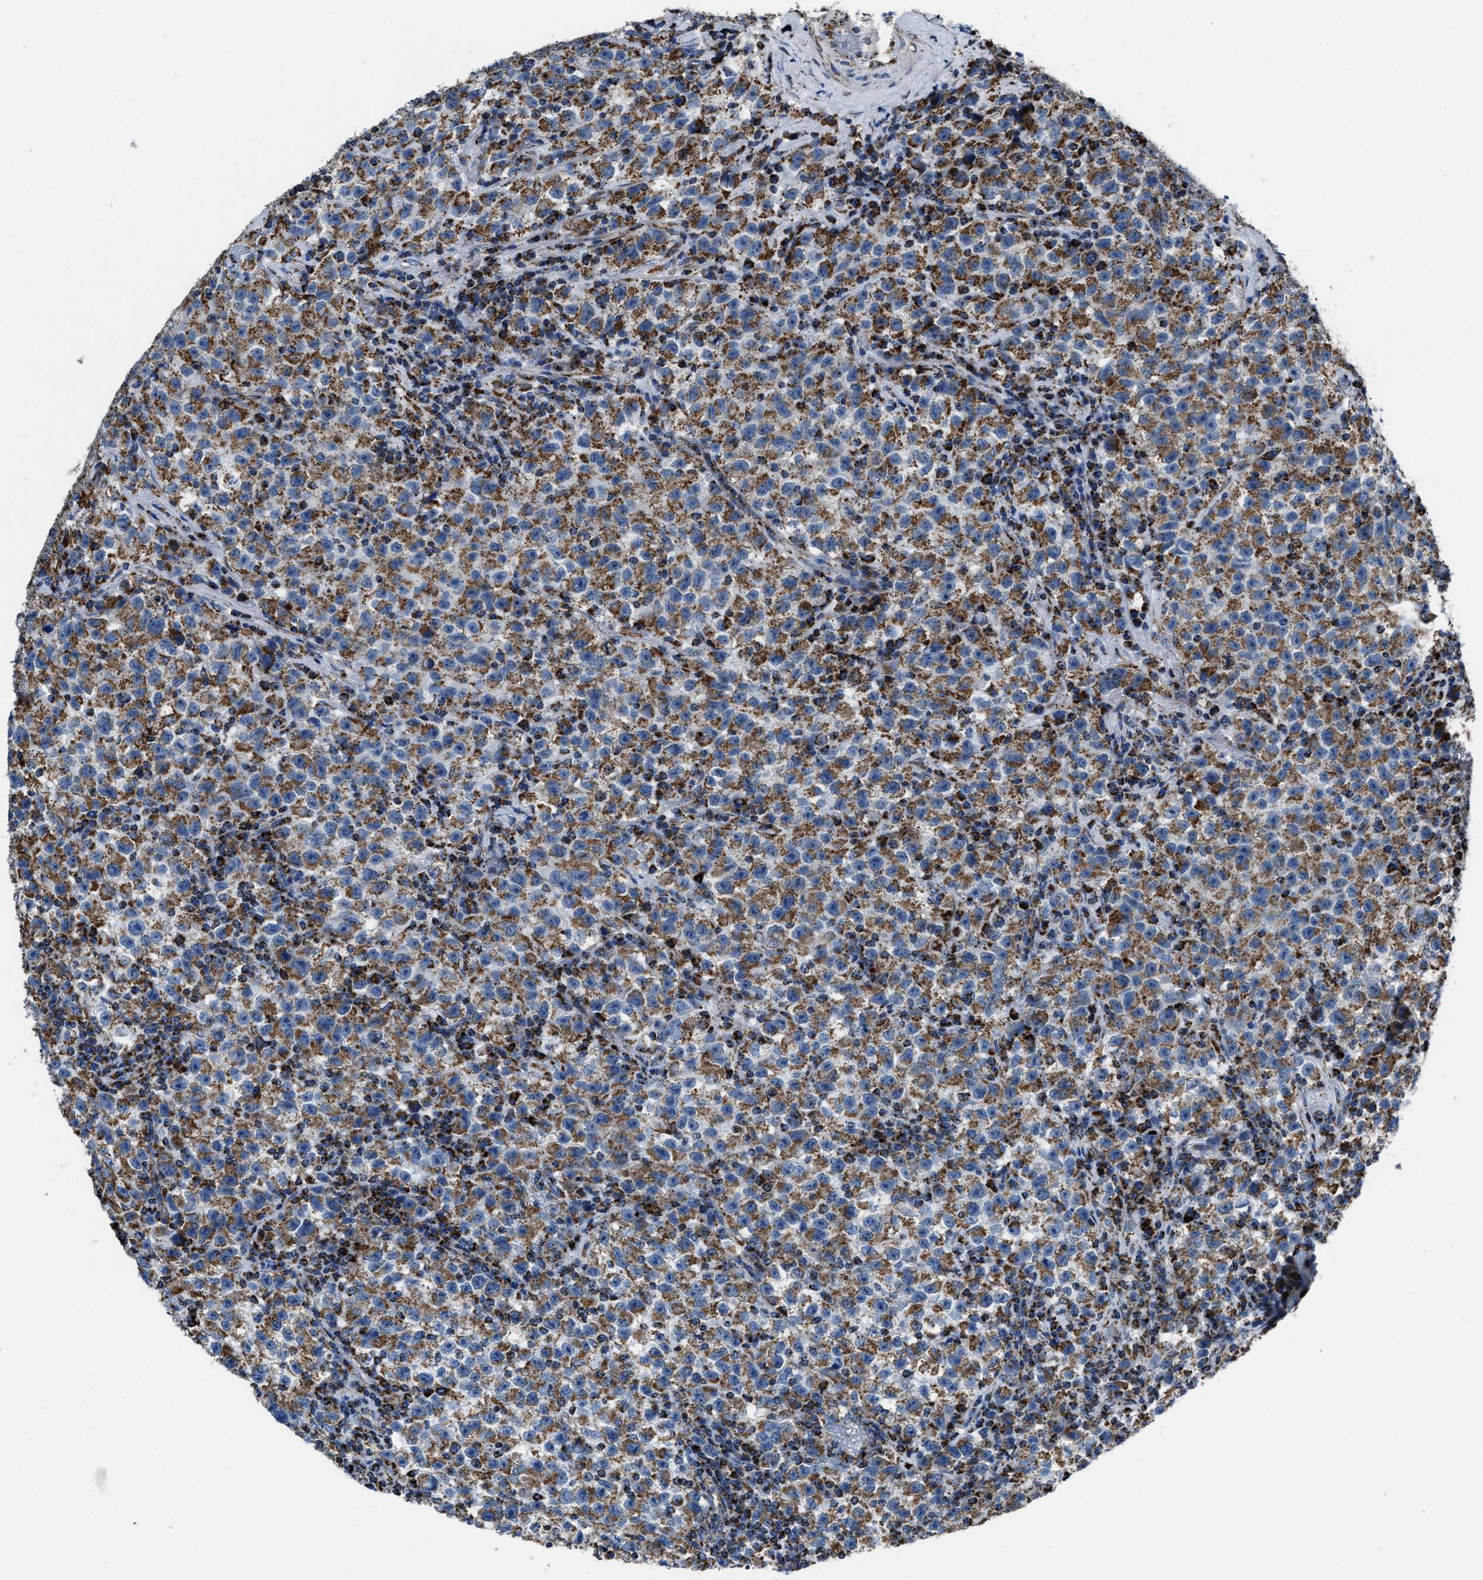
{"staining": {"intensity": "moderate", "quantity": ">75%", "location": "cytoplasmic/membranous"}, "tissue": "testis cancer", "cell_type": "Tumor cells", "image_type": "cancer", "snomed": [{"axis": "morphology", "description": "Seminoma, NOS"}, {"axis": "topography", "description": "Testis"}], "caption": "Testis cancer (seminoma) stained with DAB immunohistochemistry displays medium levels of moderate cytoplasmic/membranous staining in approximately >75% of tumor cells.", "gene": "NSD3", "patient": {"sex": "male", "age": 22}}